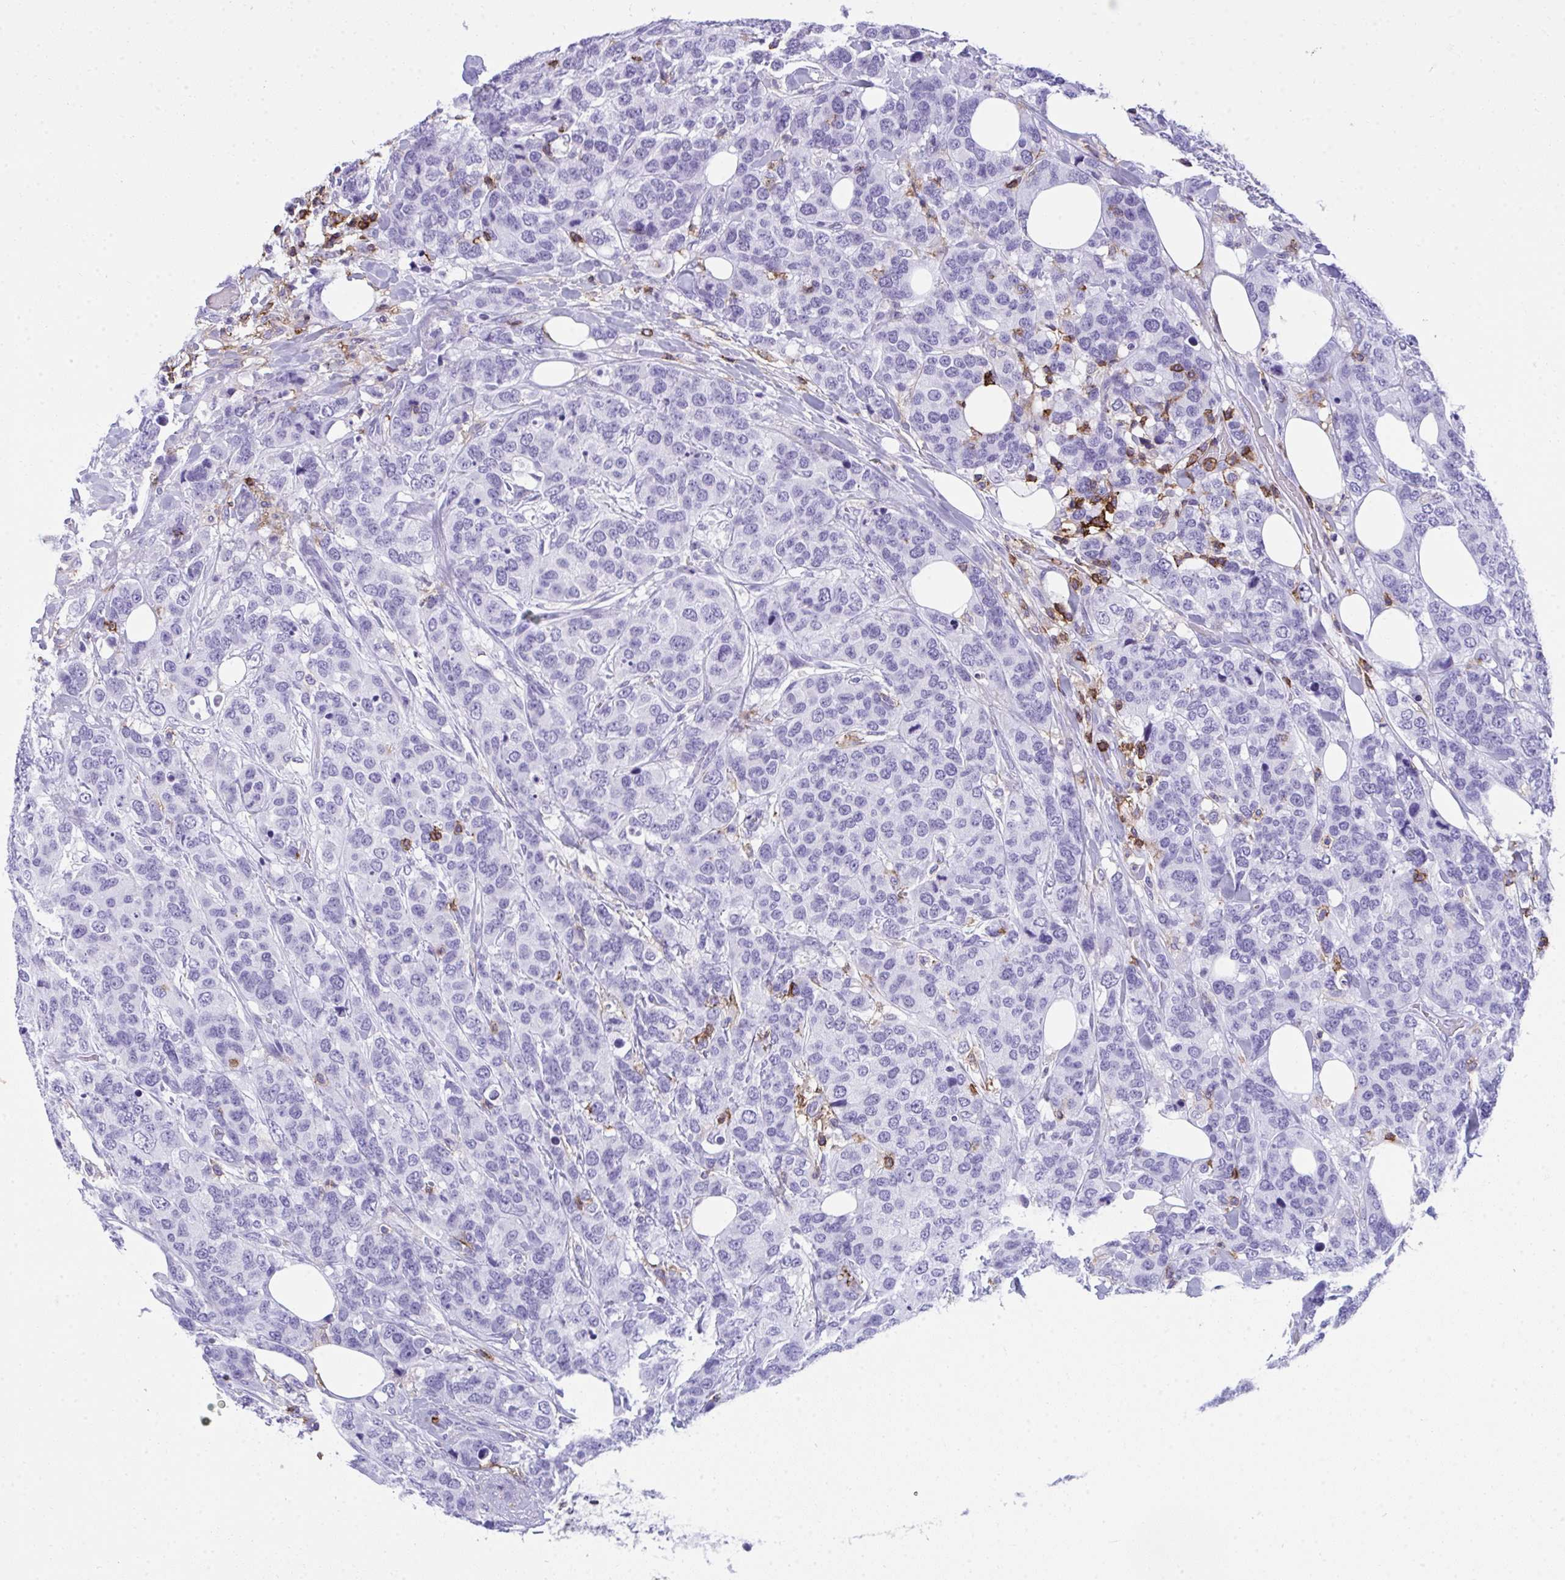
{"staining": {"intensity": "negative", "quantity": "none", "location": "none"}, "tissue": "breast cancer", "cell_type": "Tumor cells", "image_type": "cancer", "snomed": [{"axis": "morphology", "description": "Lobular carcinoma"}, {"axis": "topography", "description": "Breast"}], "caption": "Tumor cells show no significant protein positivity in breast cancer (lobular carcinoma).", "gene": "SPN", "patient": {"sex": "female", "age": 59}}